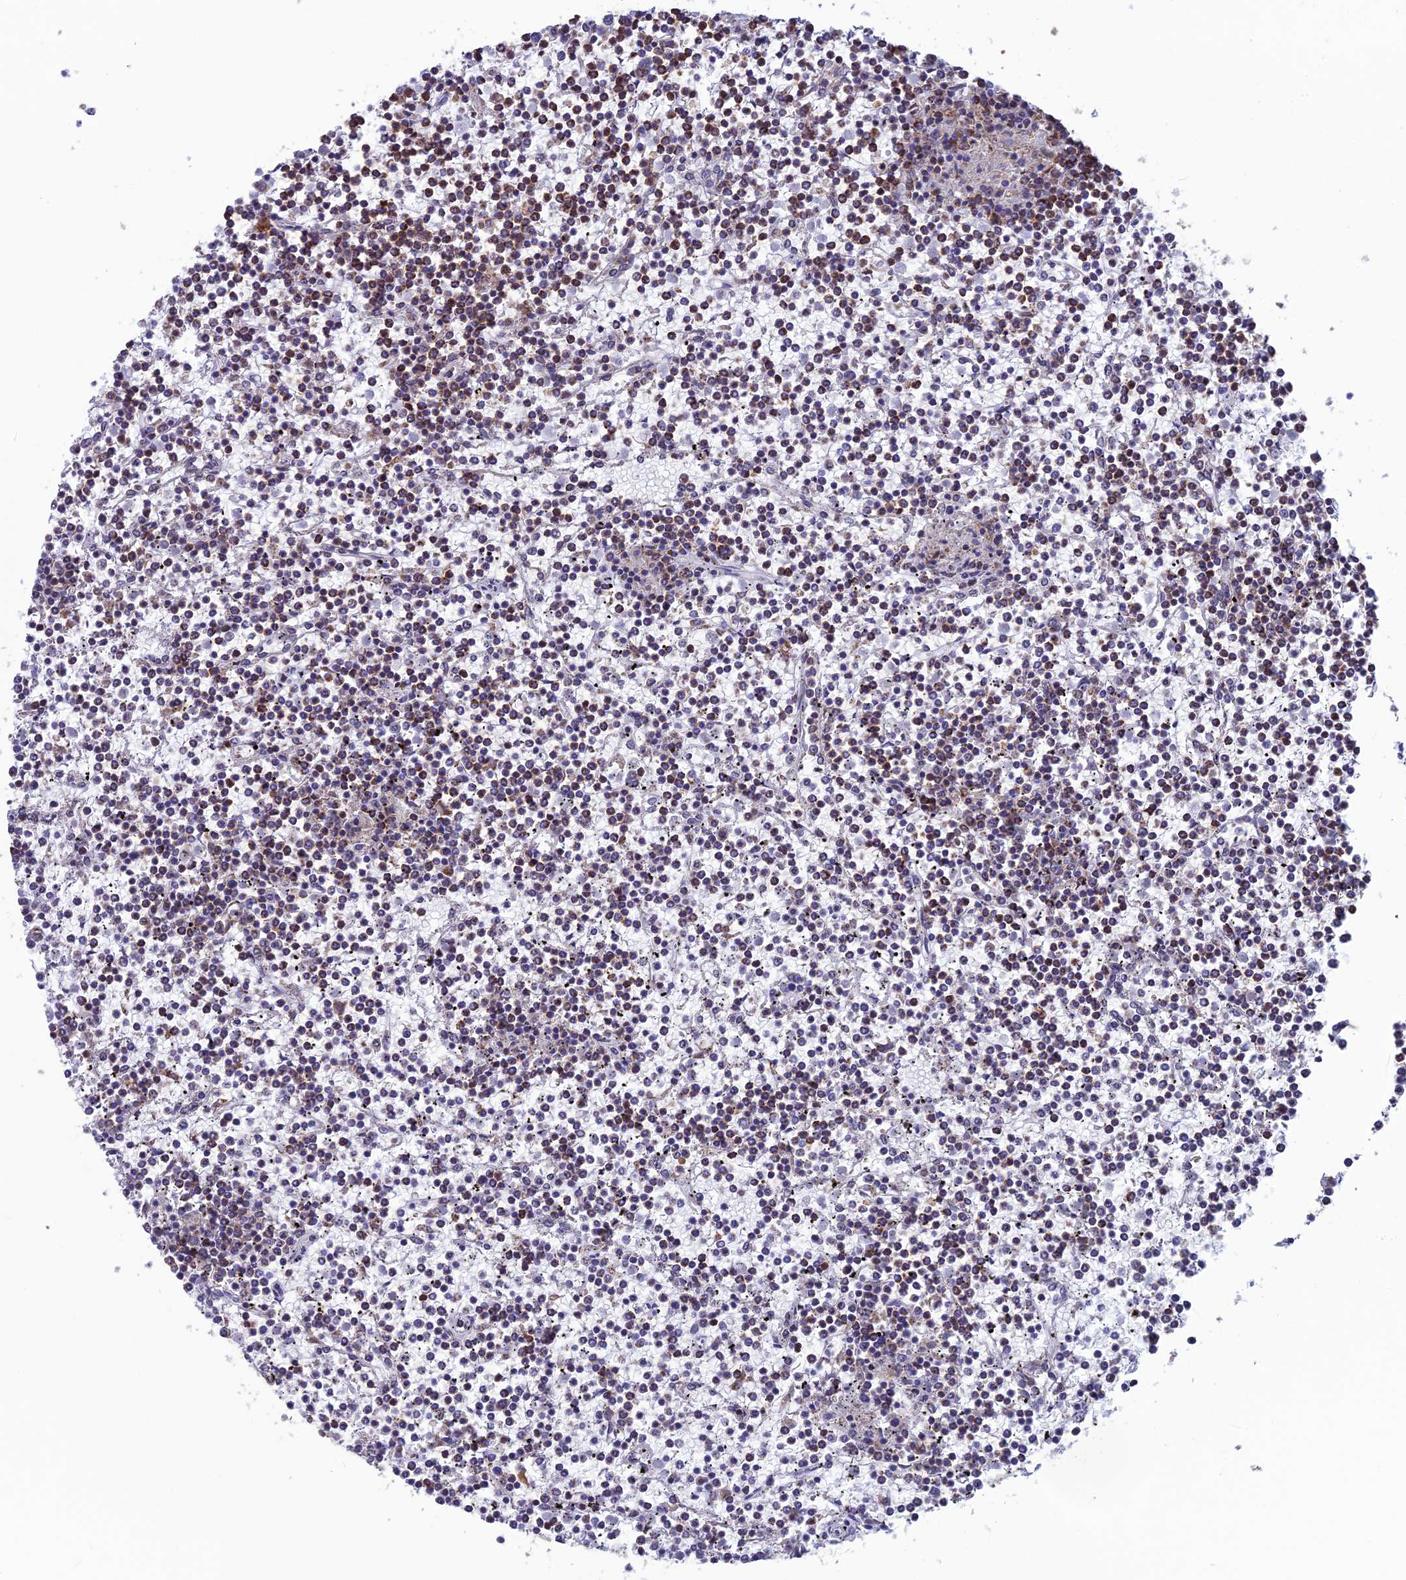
{"staining": {"intensity": "strong", "quantity": "25%-75%", "location": "cytoplasmic/membranous"}, "tissue": "lymphoma", "cell_type": "Tumor cells", "image_type": "cancer", "snomed": [{"axis": "morphology", "description": "Malignant lymphoma, non-Hodgkin's type, Low grade"}, {"axis": "topography", "description": "Spleen"}], "caption": "The photomicrograph reveals a brown stain indicating the presence of a protein in the cytoplasmic/membranous of tumor cells in lymphoma. Immunohistochemistry stains the protein in brown and the nuclei are stained blue.", "gene": "CS", "patient": {"sex": "female", "age": 19}}